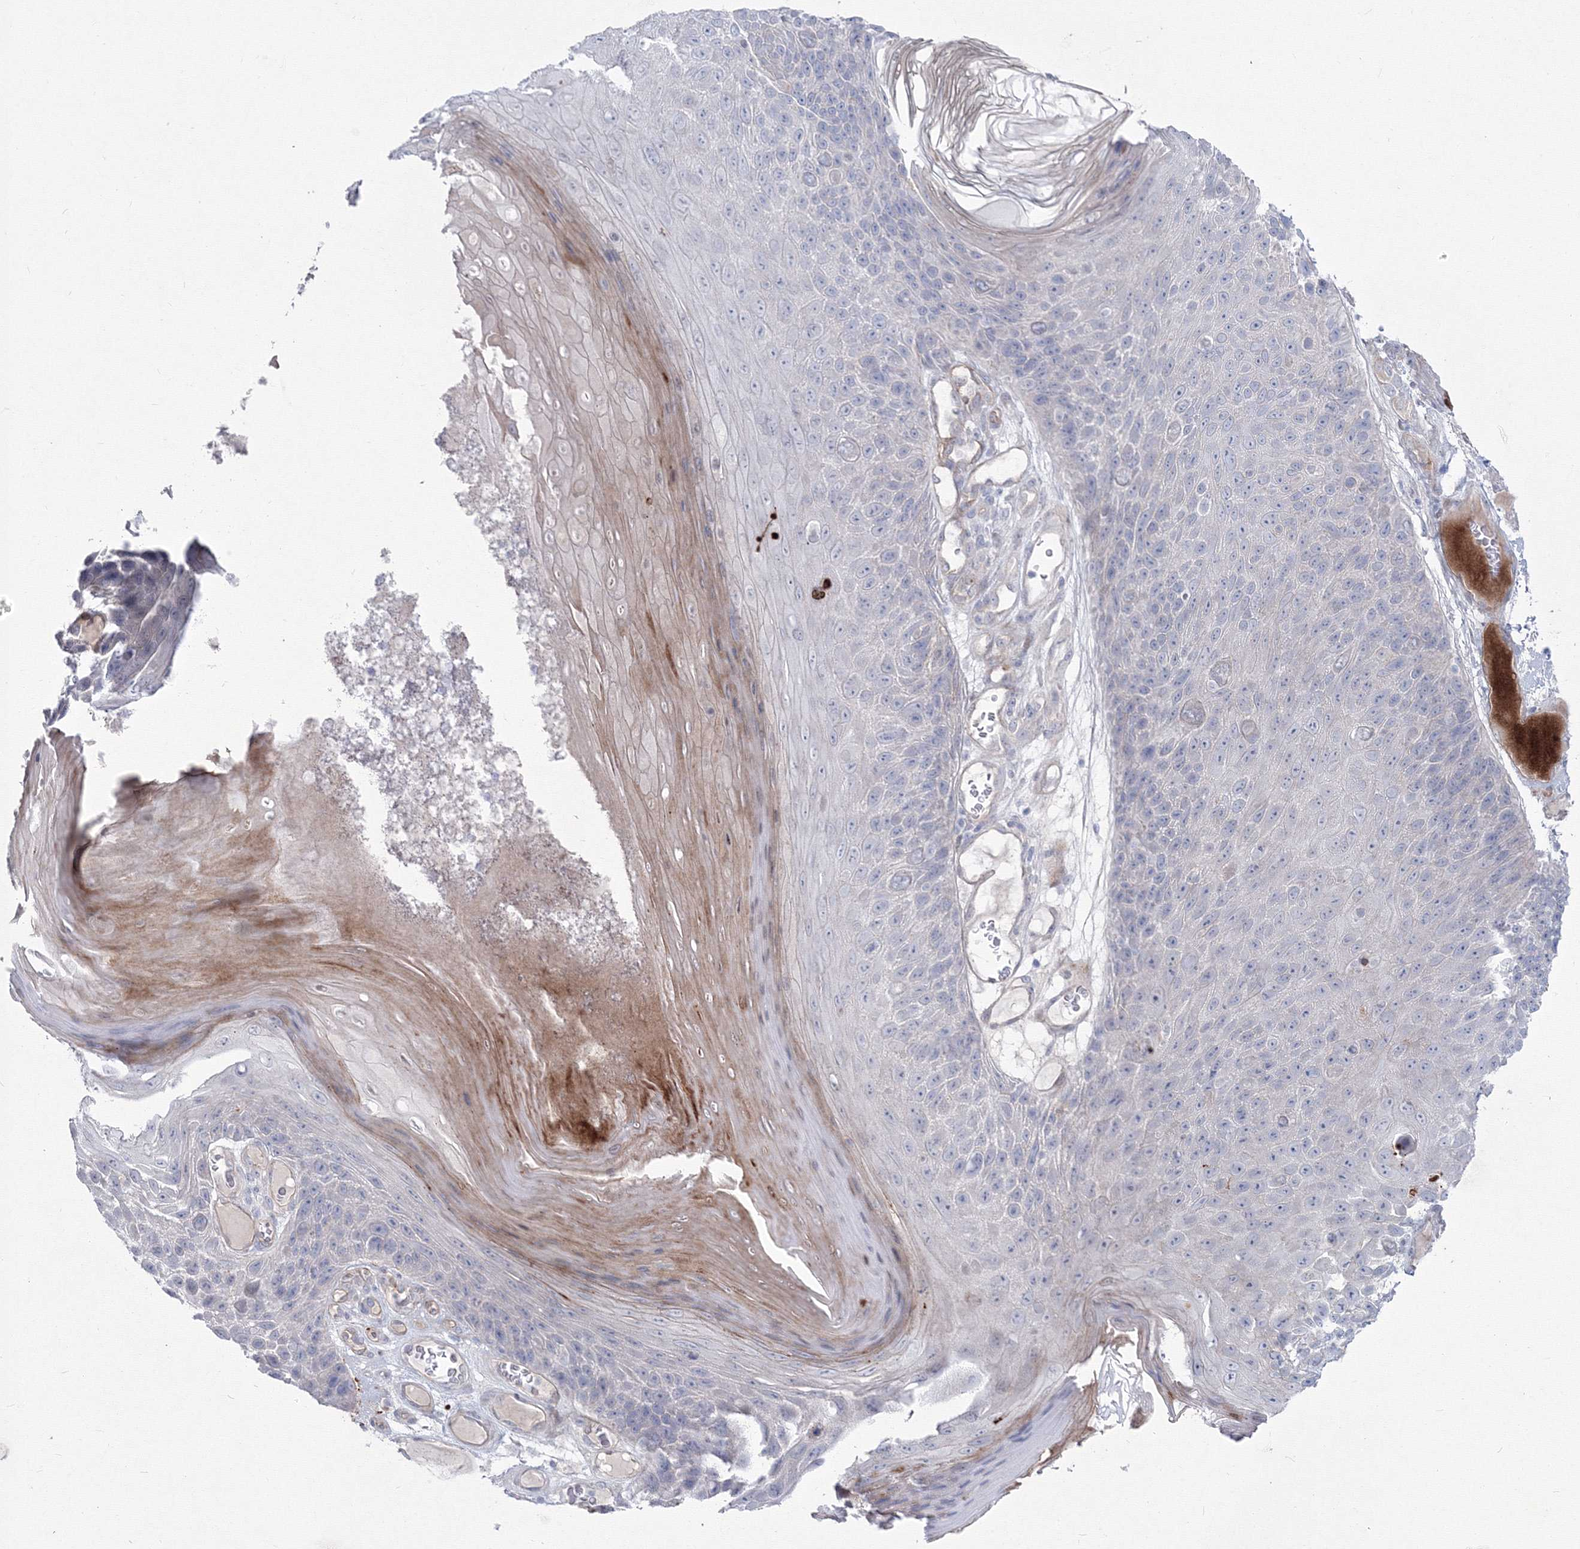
{"staining": {"intensity": "negative", "quantity": "none", "location": "none"}, "tissue": "skin cancer", "cell_type": "Tumor cells", "image_type": "cancer", "snomed": [{"axis": "morphology", "description": "Squamous cell carcinoma, NOS"}, {"axis": "topography", "description": "Skin"}], "caption": "Immunohistochemistry micrograph of neoplastic tissue: skin squamous cell carcinoma stained with DAB (3,3'-diaminobenzidine) demonstrates no significant protein positivity in tumor cells.", "gene": "HYAL2", "patient": {"sex": "female", "age": 88}}